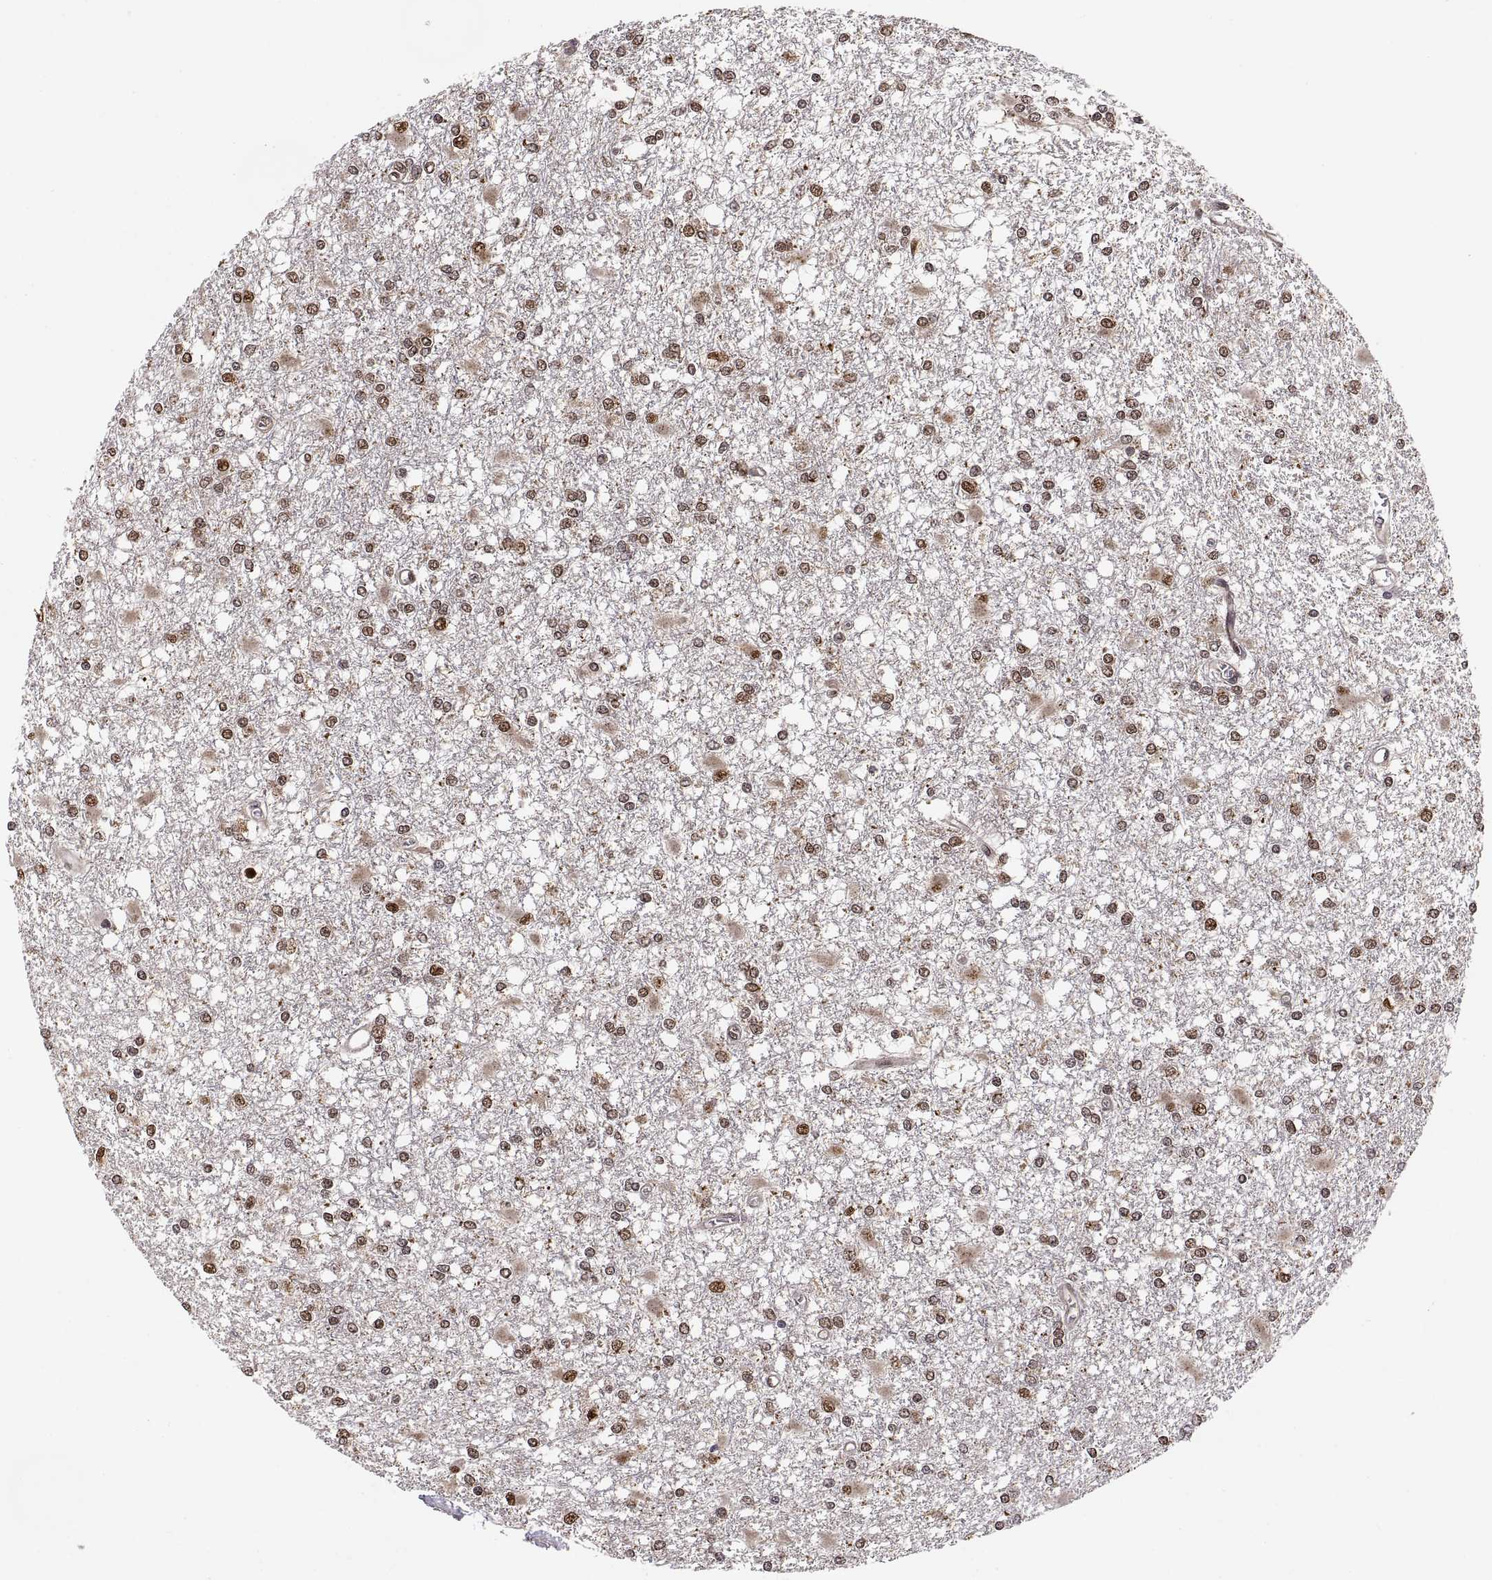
{"staining": {"intensity": "moderate", "quantity": "25%-75%", "location": "nuclear"}, "tissue": "glioma", "cell_type": "Tumor cells", "image_type": "cancer", "snomed": [{"axis": "morphology", "description": "Glioma, malignant, High grade"}, {"axis": "topography", "description": "Cerebral cortex"}], "caption": "Immunohistochemistry (IHC) of human glioma shows medium levels of moderate nuclear positivity in about 25%-75% of tumor cells.", "gene": "PSMC2", "patient": {"sex": "male", "age": 79}}